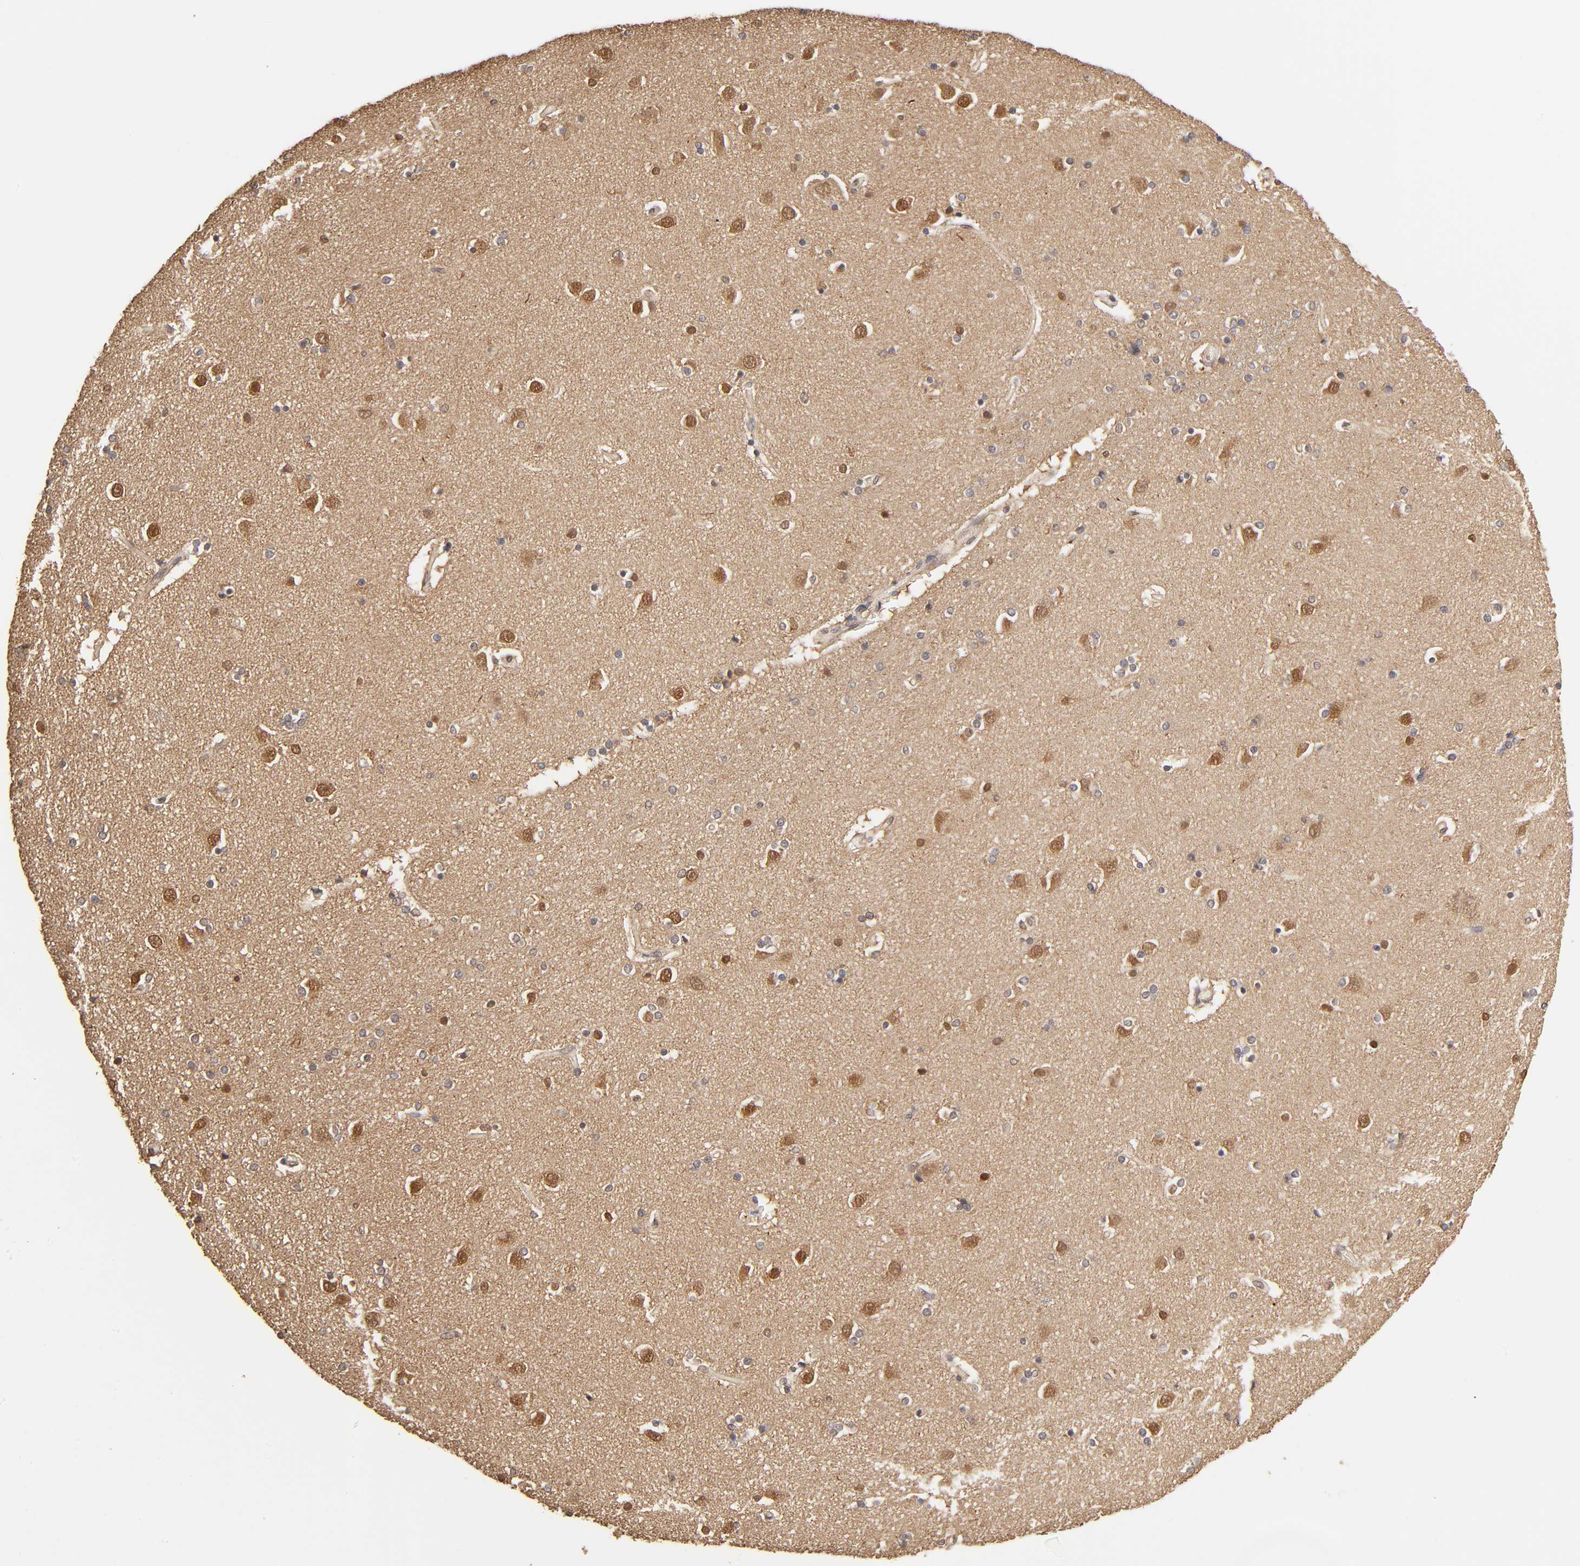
{"staining": {"intensity": "negative", "quantity": "none", "location": "none"}, "tissue": "caudate", "cell_type": "Glial cells", "image_type": "normal", "snomed": [{"axis": "morphology", "description": "Normal tissue, NOS"}, {"axis": "topography", "description": "Lateral ventricle wall"}], "caption": "DAB immunohistochemical staining of unremarkable human caudate displays no significant positivity in glial cells.", "gene": "MAPK1", "patient": {"sex": "female", "age": 54}}